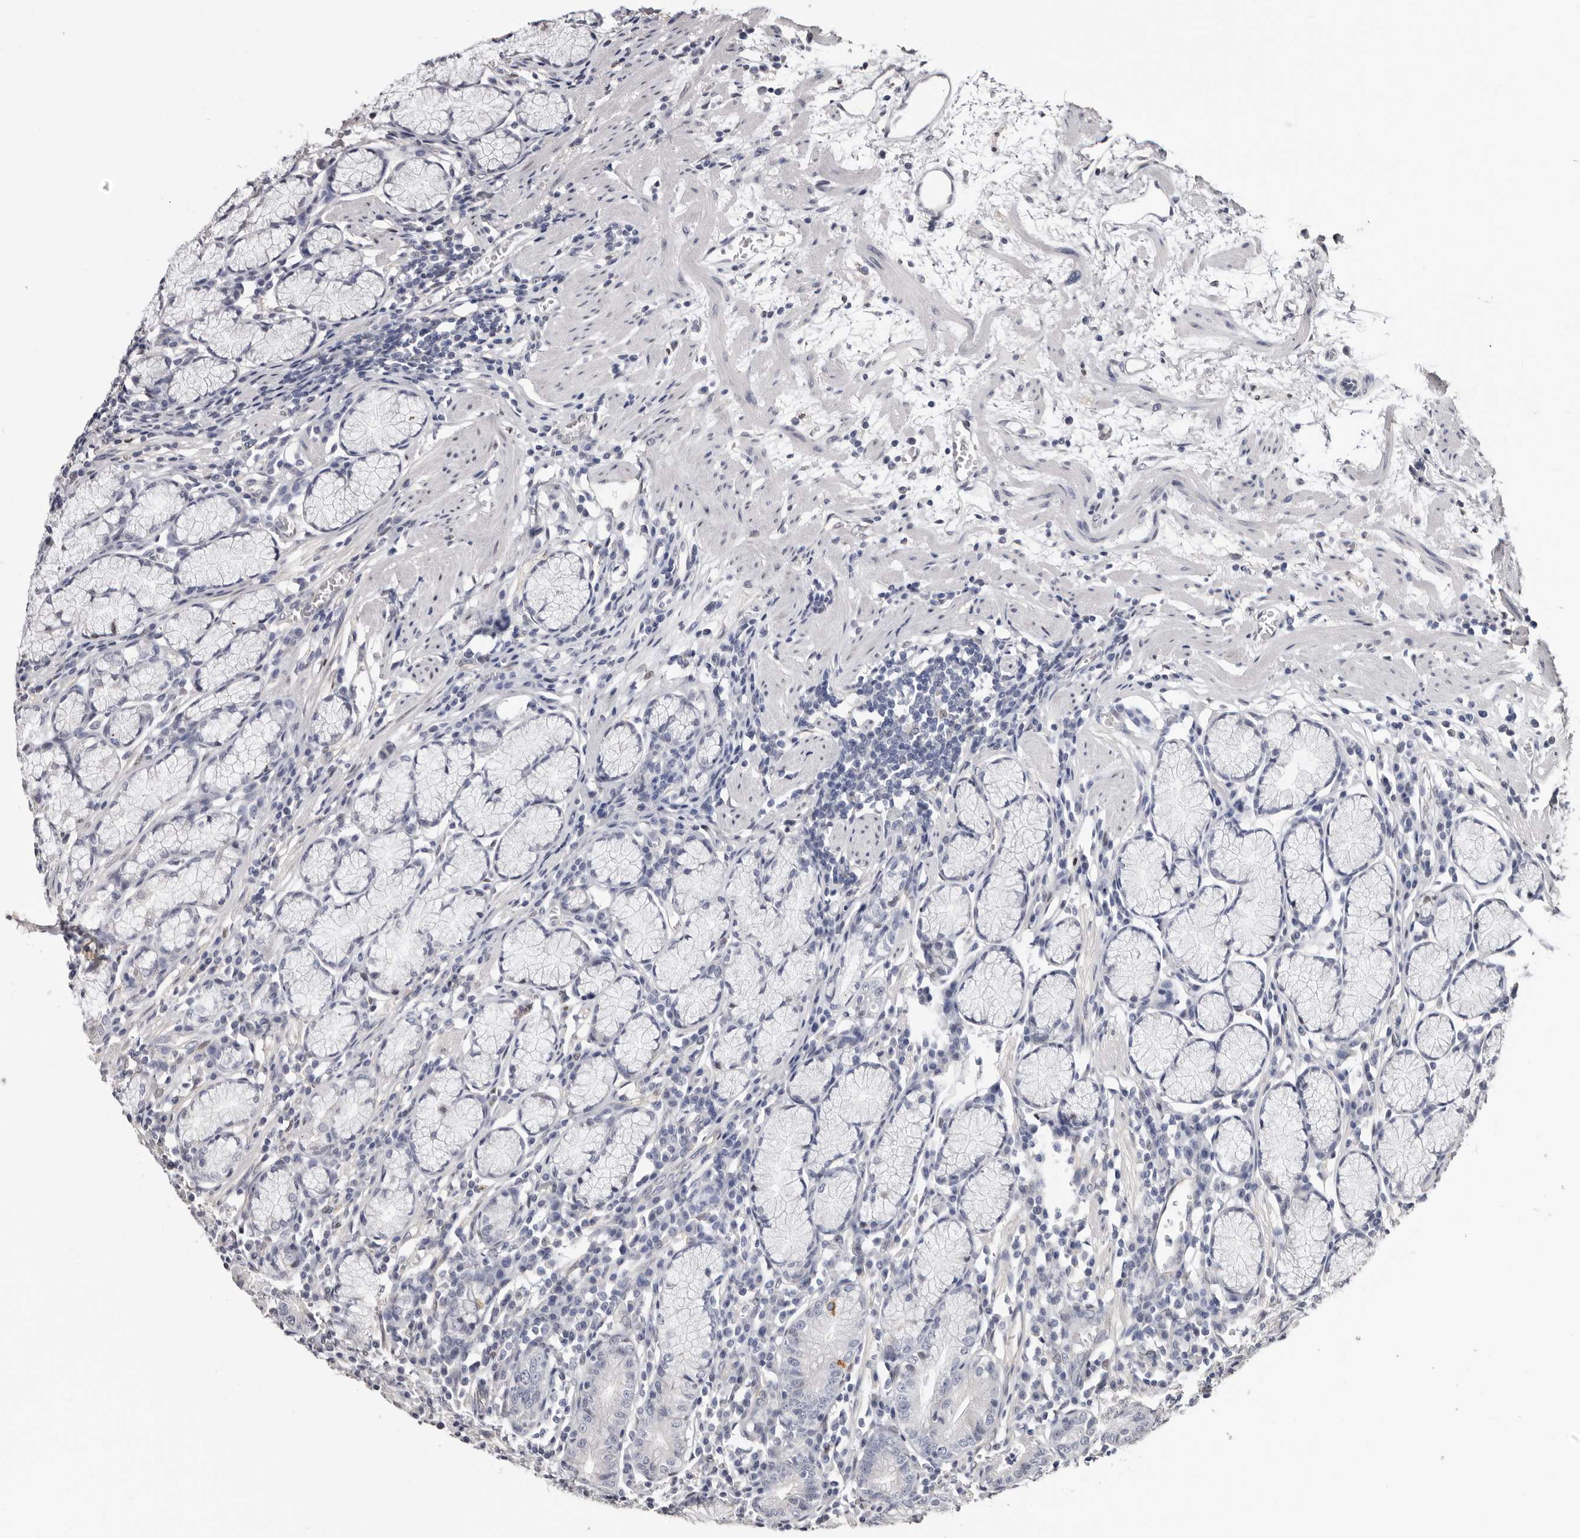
{"staining": {"intensity": "negative", "quantity": "none", "location": "none"}, "tissue": "stomach", "cell_type": "Glandular cells", "image_type": "normal", "snomed": [{"axis": "morphology", "description": "Normal tissue, NOS"}, {"axis": "topography", "description": "Stomach"}], "caption": "Benign stomach was stained to show a protein in brown. There is no significant positivity in glandular cells. (Stains: DAB IHC with hematoxylin counter stain, Microscopy: brightfield microscopy at high magnification).", "gene": "KHDRBS2", "patient": {"sex": "male", "age": 55}}